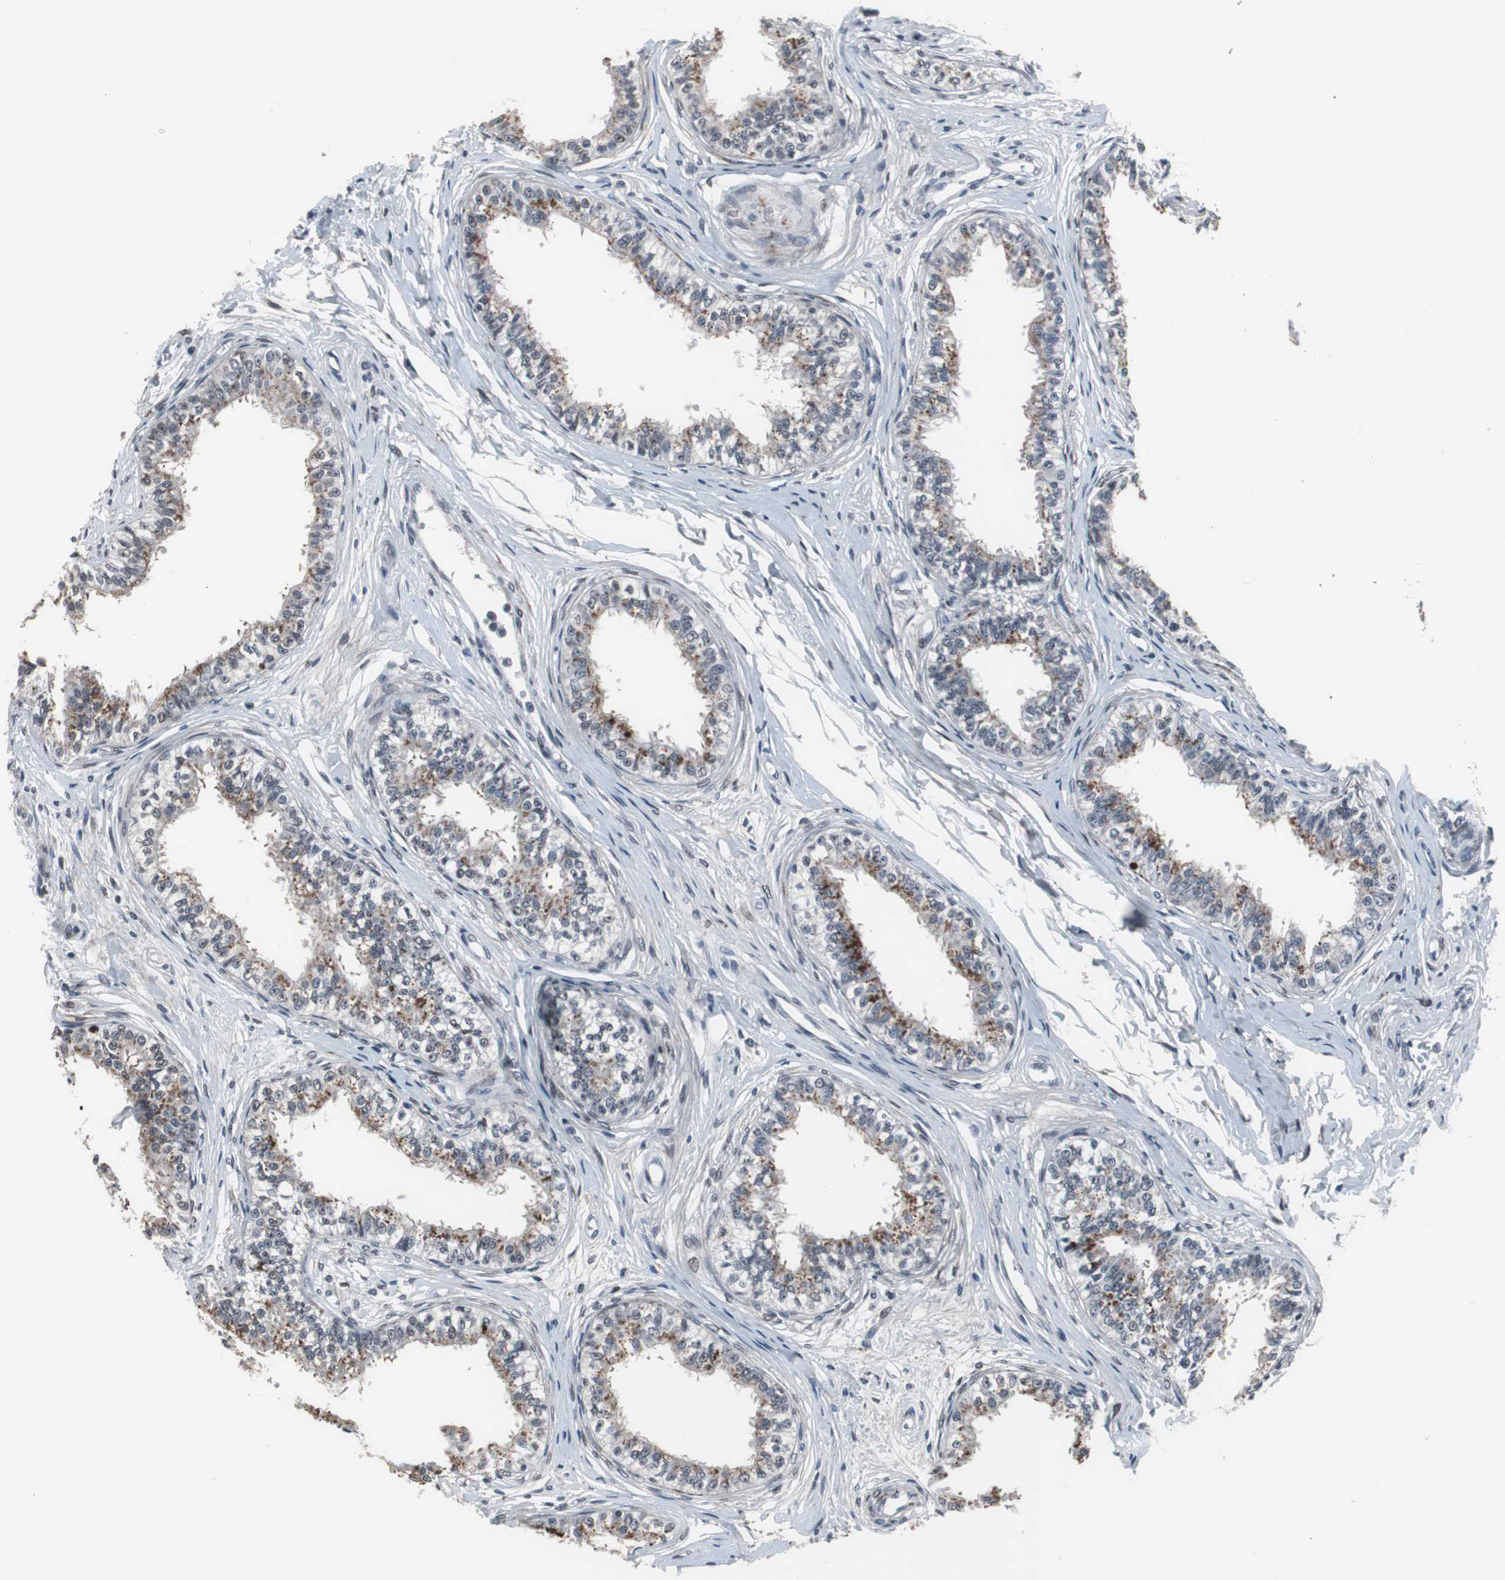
{"staining": {"intensity": "moderate", "quantity": "25%-75%", "location": "cytoplasmic/membranous"}, "tissue": "epididymis", "cell_type": "Glandular cells", "image_type": "normal", "snomed": [{"axis": "morphology", "description": "Normal tissue, NOS"}, {"axis": "morphology", "description": "Adenocarcinoma, metastatic, NOS"}, {"axis": "topography", "description": "Testis"}, {"axis": "topography", "description": "Epididymis"}], "caption": "A medium amount of moderate cytoplasmic/membranous staining is appreciated in approximately 25%-75% of glandular cells in normal epididymis. The protein of interest is stained brown, and the nuclei are stained in blue (DAB (3,3'-diaminobenzidine) IHC with brightfield microscopy, high magnification).", "gene": "FOXP4", "patient": {"sex": "male", "age": 26}}